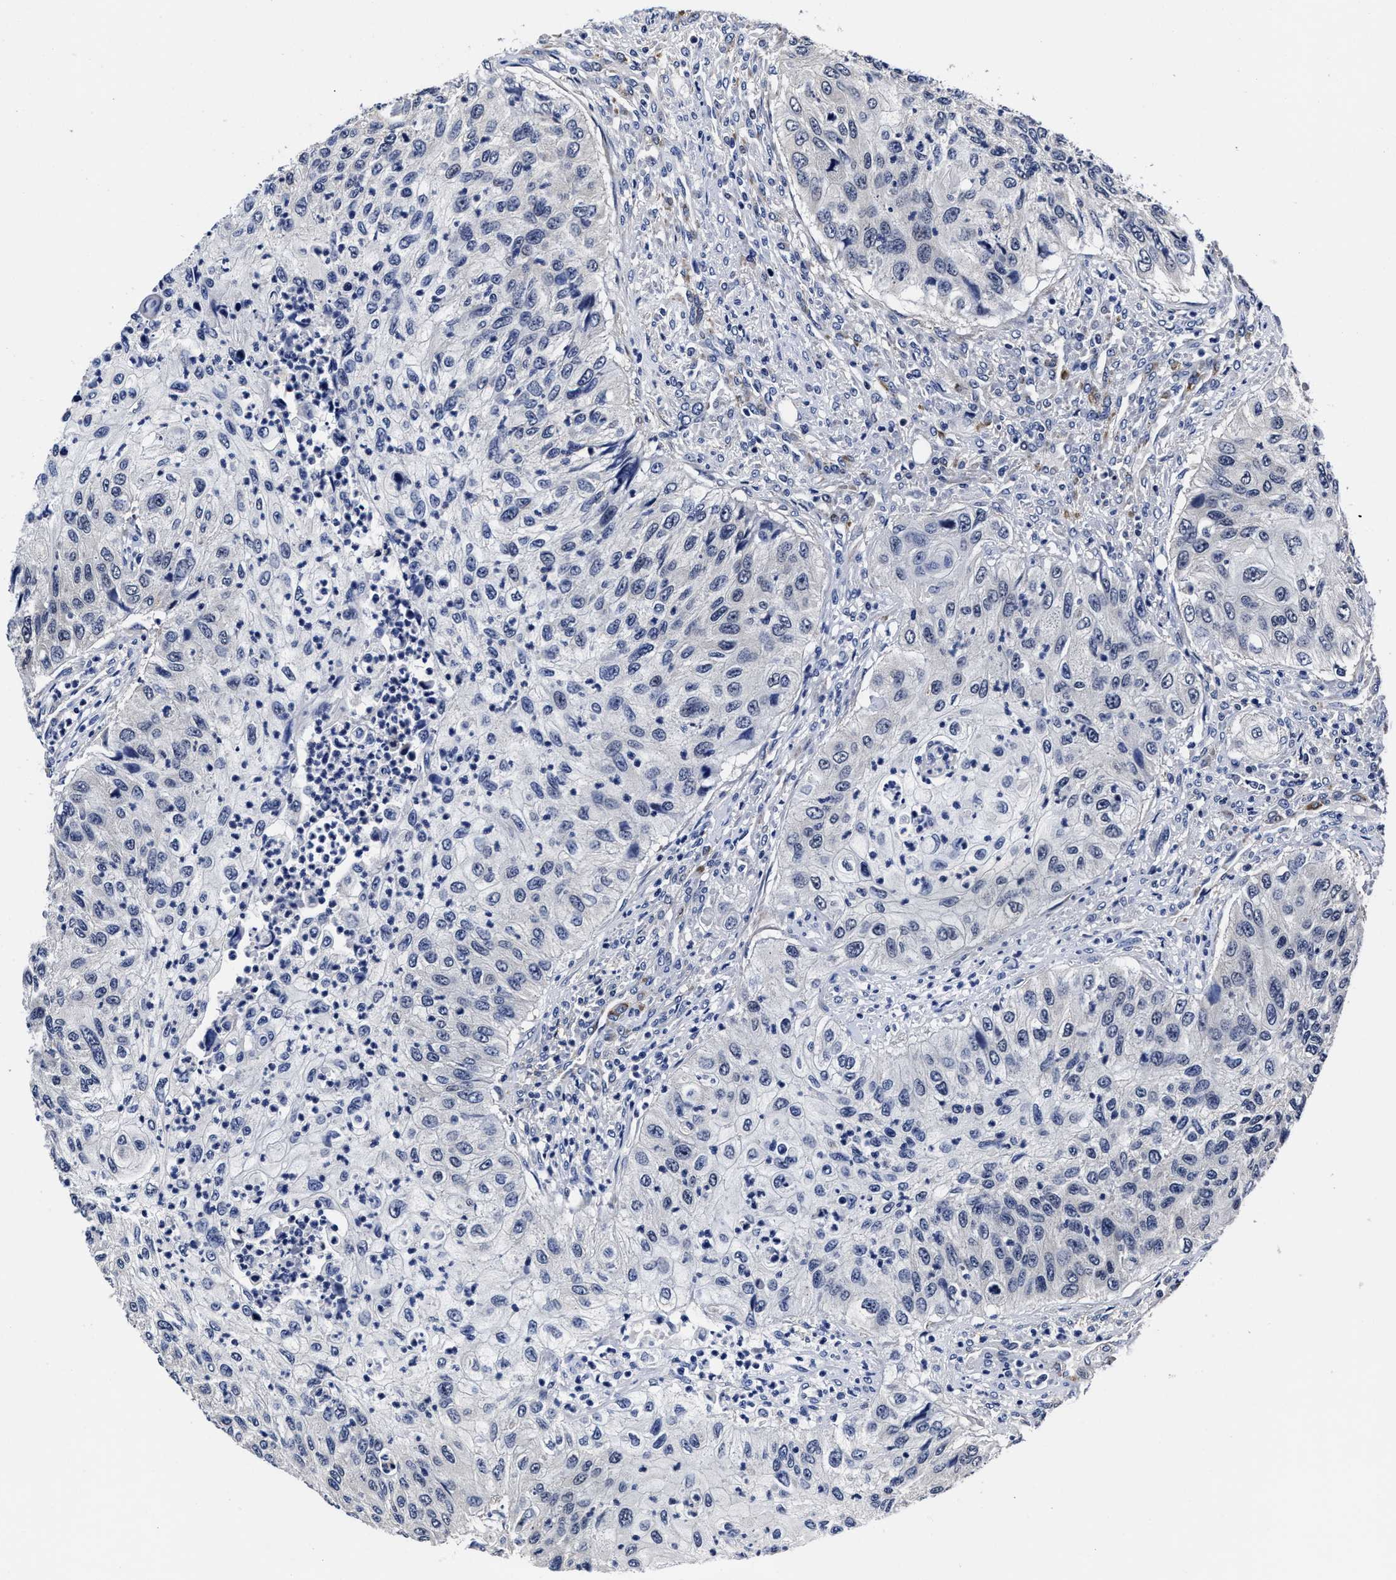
{"staining": {"intensity": "negative", "quantity": "none", "location": "none"}, "tissue": "urothelial cancer", "cell_type": "Tumor cells", "image_type": "cancer", "snomed": [{"axis": "morphology", "description": "Urothelial carcinoma, High grade"}, {"axis": "topography", "description": "Urinary bladder"}], "caption": "Tumor cells show no significant protein staining in urothelial cancer. Brightfield microscopy of immunohistochemistry (IHC) stained with DAB (brown) and hematoxylin (blue), captured at high magnification.", "gene": "OLFML2A", "patient": {"sex": "female", "age": 60}}